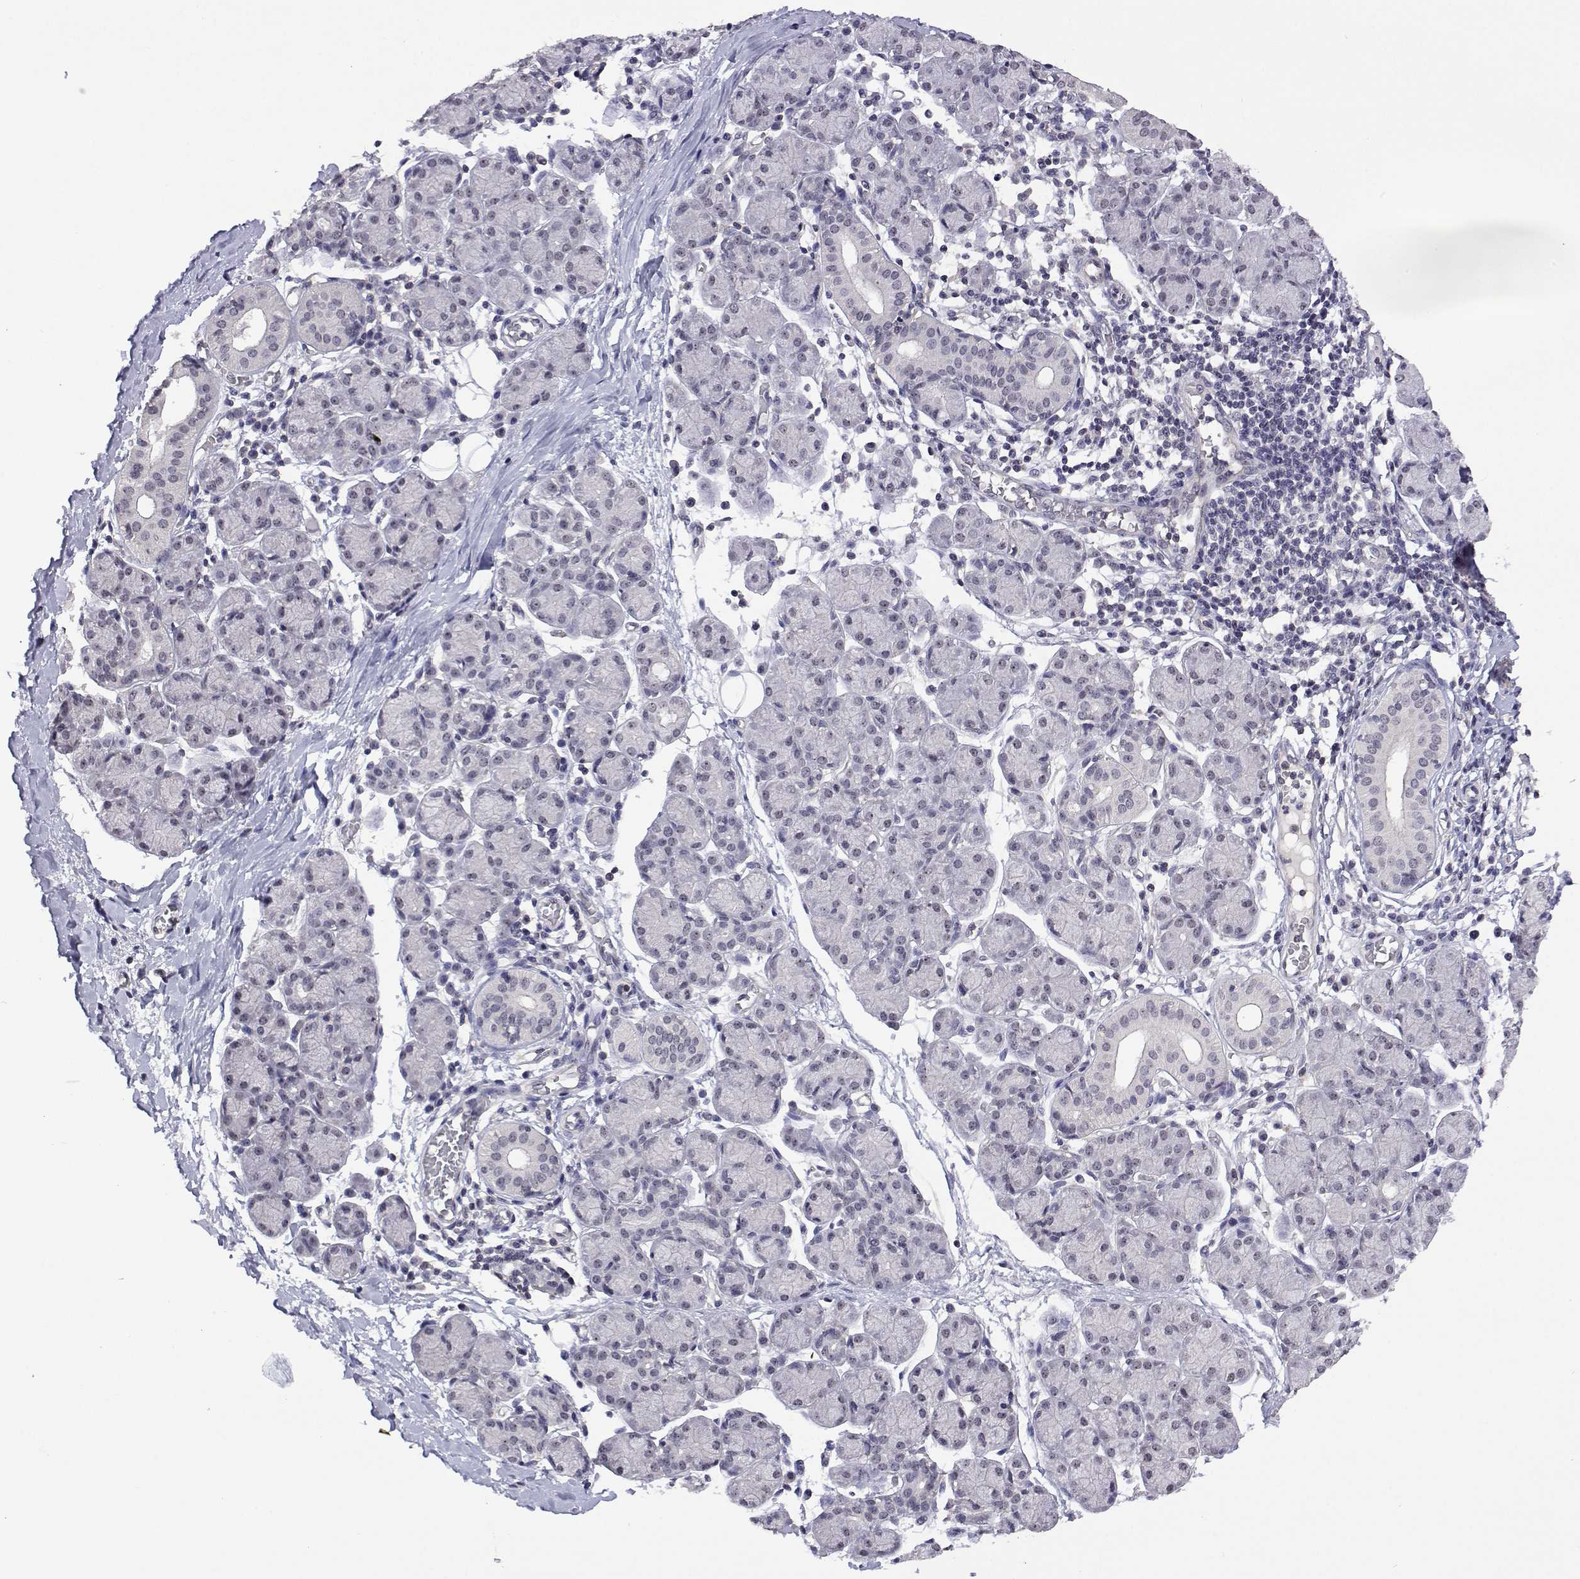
{"staining": {"intensity": "weak", "quantity": "25%-75%", "location": "nuclear"}, "tissue": "salivary gland", "cell_type": "Glandular cells", "image_type": "normal", "snomed": [{"axis": "morphology", "description": "Normal tissue, NOS"}, {"axis": "morphology", "description": "Inflammation, NOS"}, {"axis": "topography", "description": "Lymph node"}, {"axis": "topography", "description": "Salivary gland"}], "caption": "Brown immunohistochemical staining in unremarkable human salivary gland shows weak nuclear expression in approximately 25%-75% of glandular cells.", "gene": "NHP2", "patient": {"sex": "male", "age": 3}}